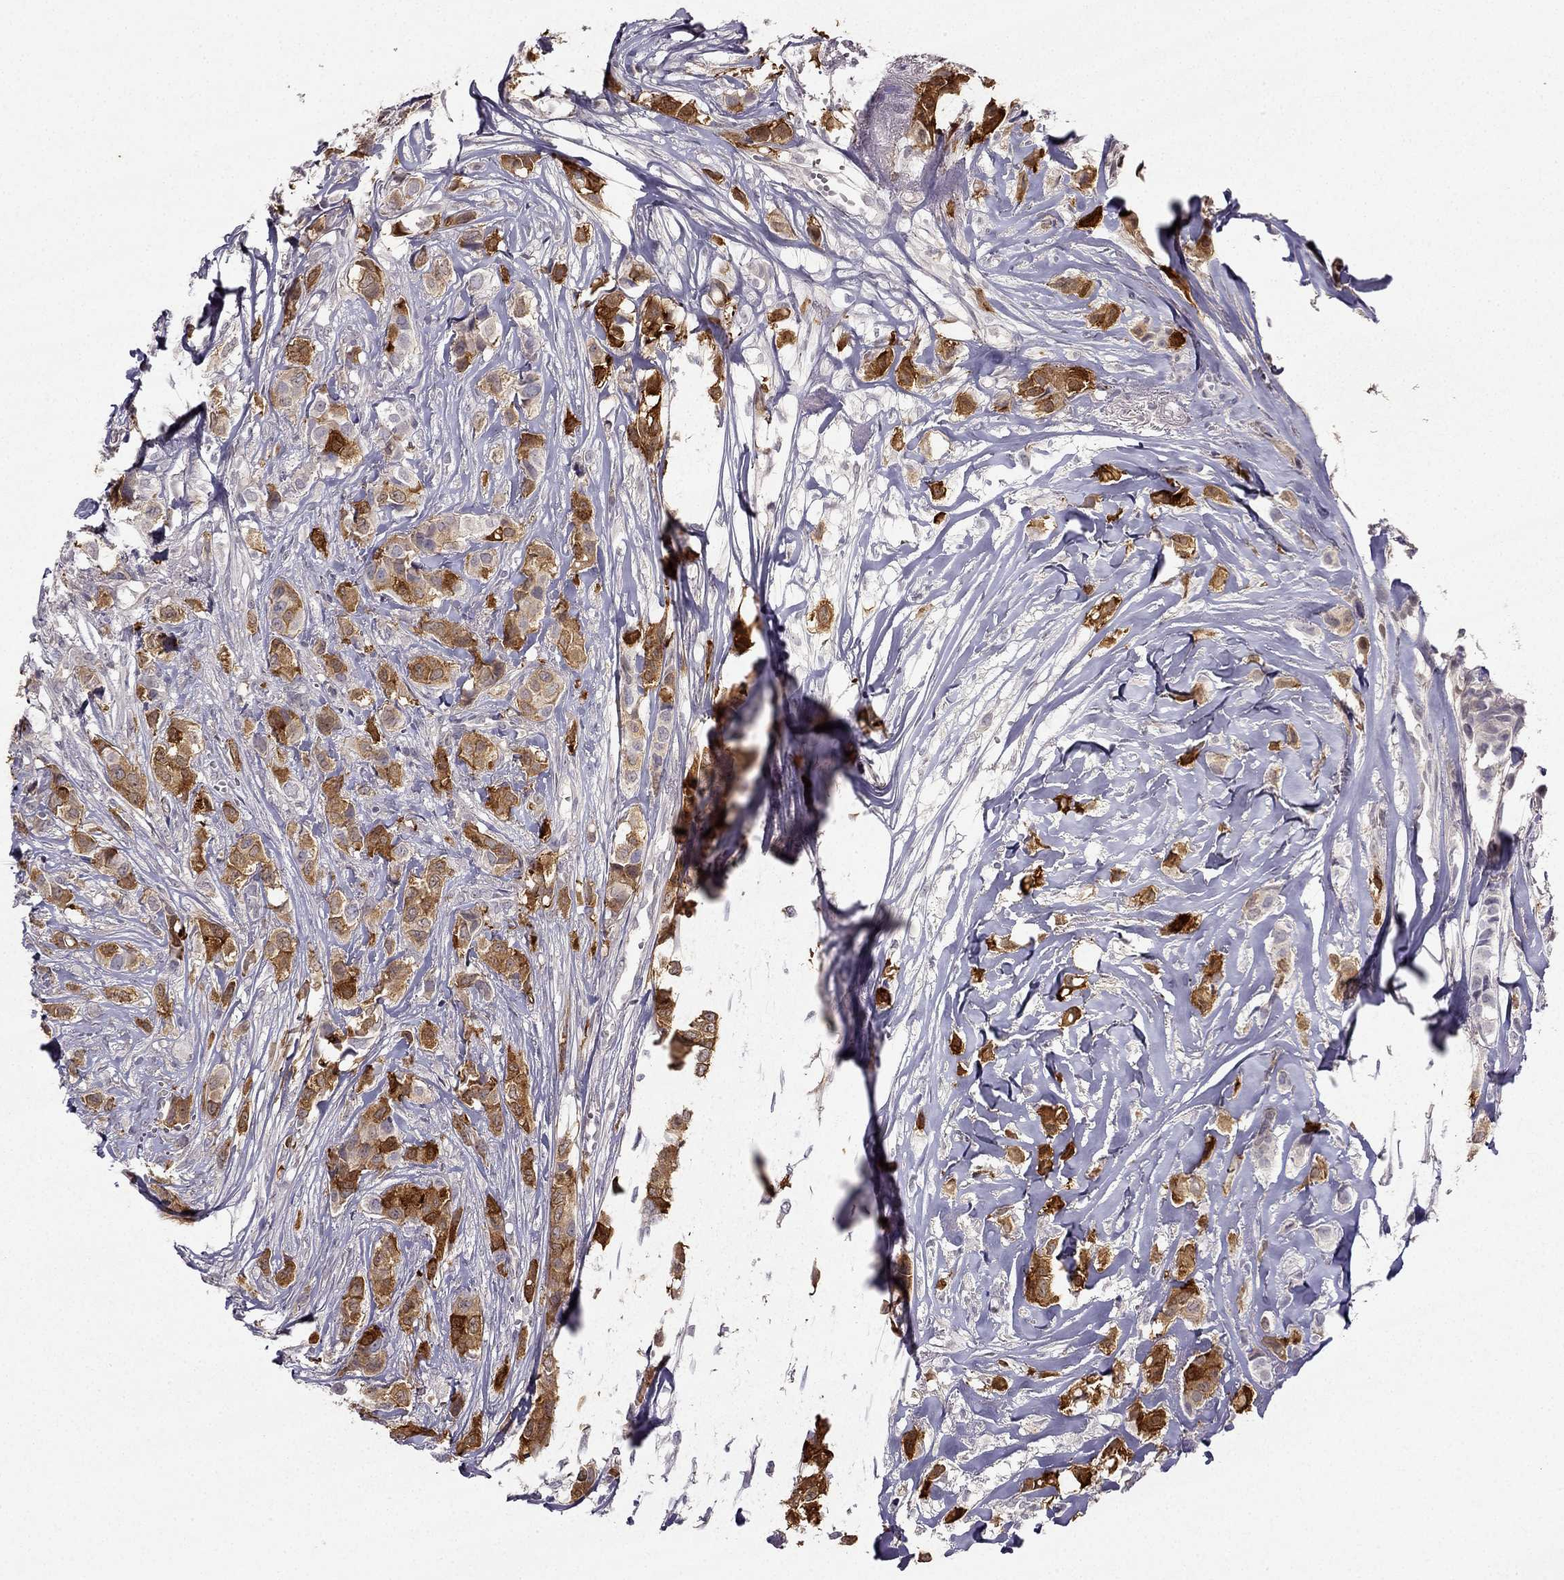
{"staining": {"intensity": "strong", "quantity": "25%-75%", "location": "cytoplasmic/membranous,nuclear"}, "tissue": "breast cancer", "cell_type": "Tumor cells", "image_type": "cancer", "snomed": [{"axis": "morphology", "description": "Duct carcinoma"}, {"axis": "topography", "description": "Breast"}], "caption": "Human breast cancer (invasive ductal carcinoma) stained with a brown dye demonstrates strong cytoplasmic/membranous and nuclear positive expression in approximately 25%-75% of tumor cells.", "gene": "NQO1", "patient": {"sex": "female", "age": 85}}